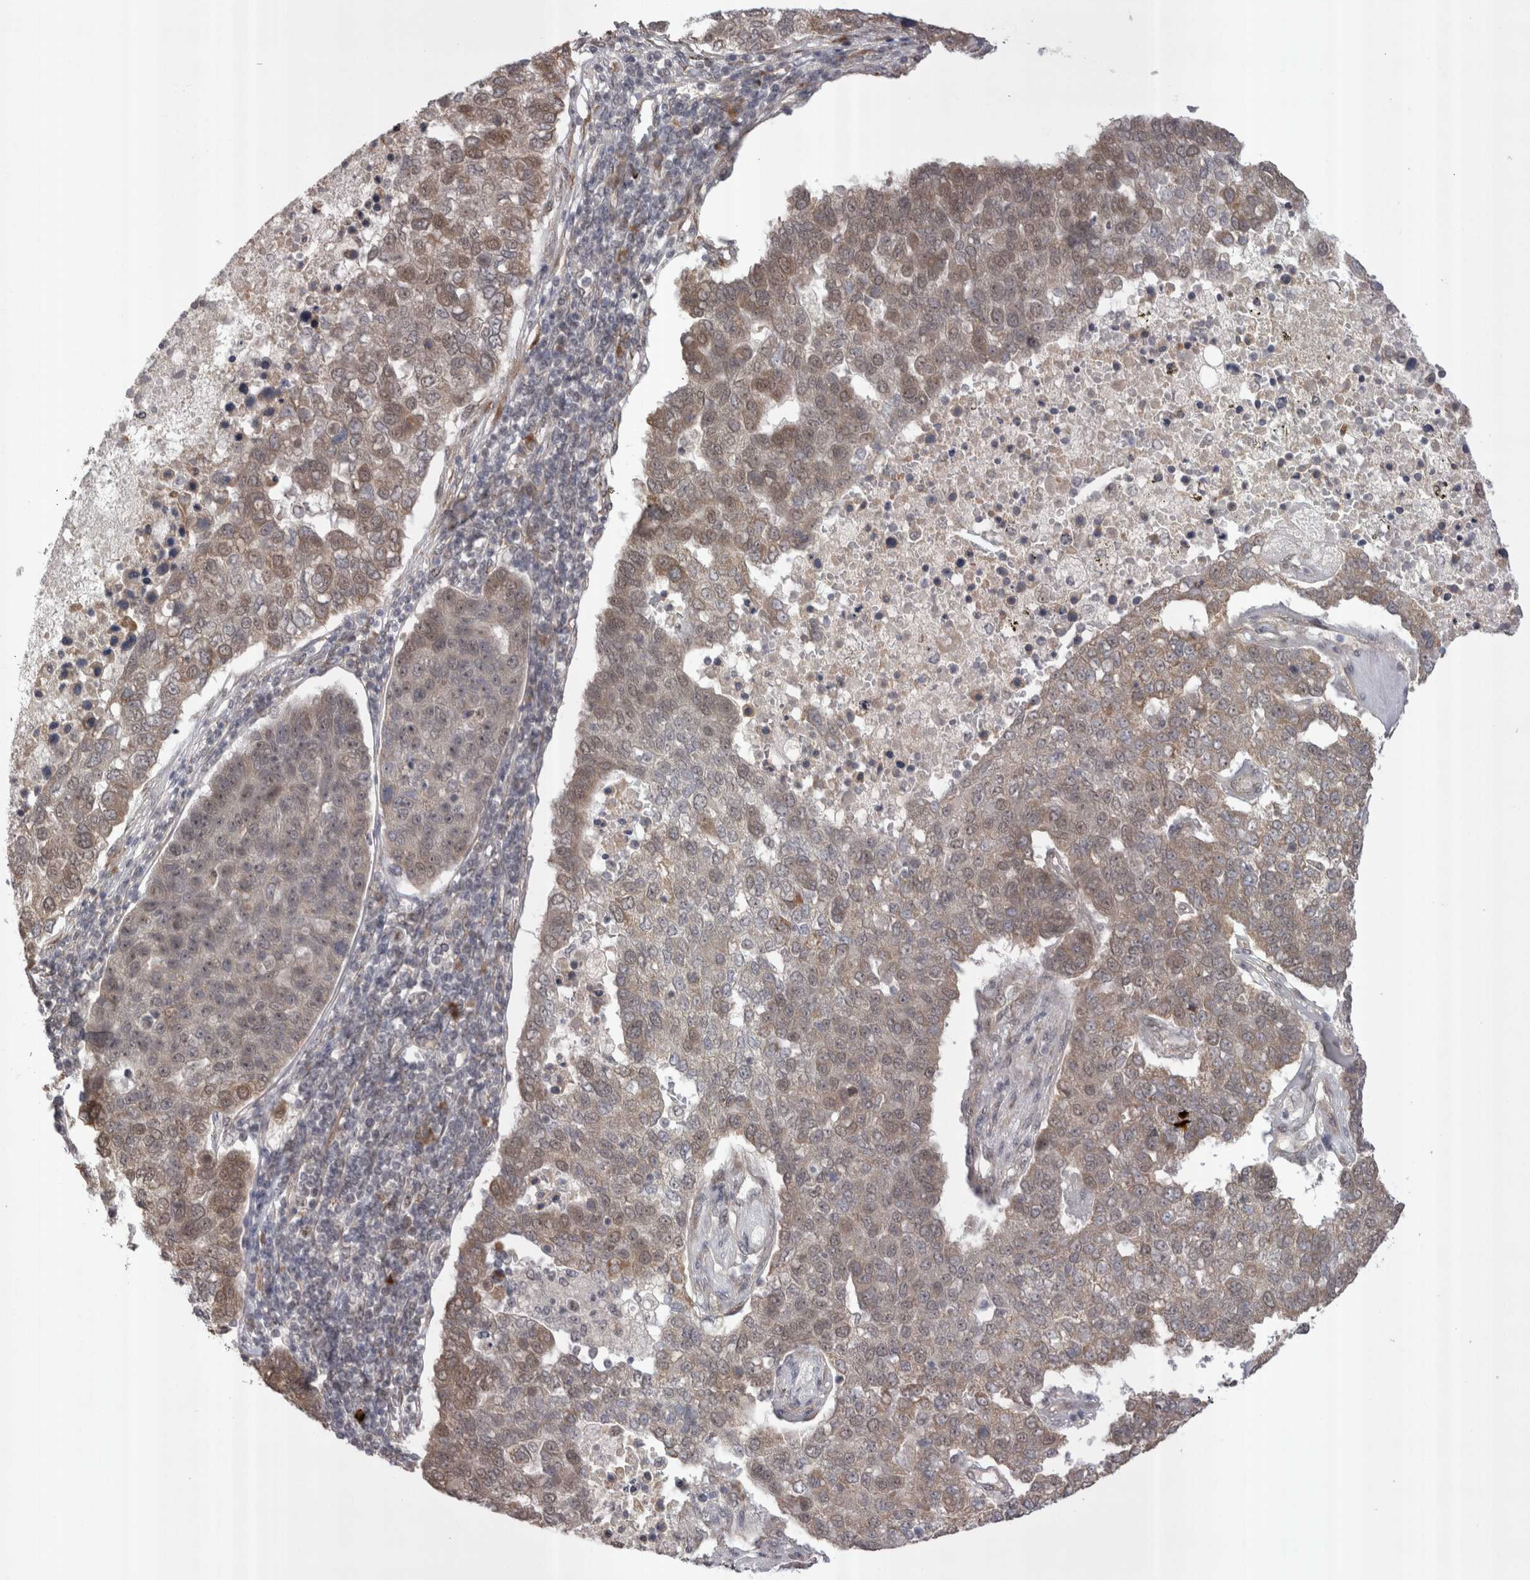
{"staining": {"intensity": "weak", "quantity": ">75%", "location": "cytoplasmic/membranous,nuclear"}, "tissue": "pancreatic cancer", "cell_type": "Tumor cells", "image_type": "cancer", "snomed": [{"axis": "morphology", "description": "Adenocarcinoma, NOS"}, {"axis": "topography", "description": "Pancreas"}], "caption": "Brown immunohistochemical staining in adenocarcinoma (pancreatic) shows weak cytoplasmic/membranous and nuclear positivity in about >75% of tumor cells. The protein of interest is stained brown, and the nuclei are stained in blue (DAB (3,3'-diaminobenzidine) IHC with brightfield microscopy, high magnification).", "gene": "EXOSC4", "patient": {"sex": "female", "age": 61}}